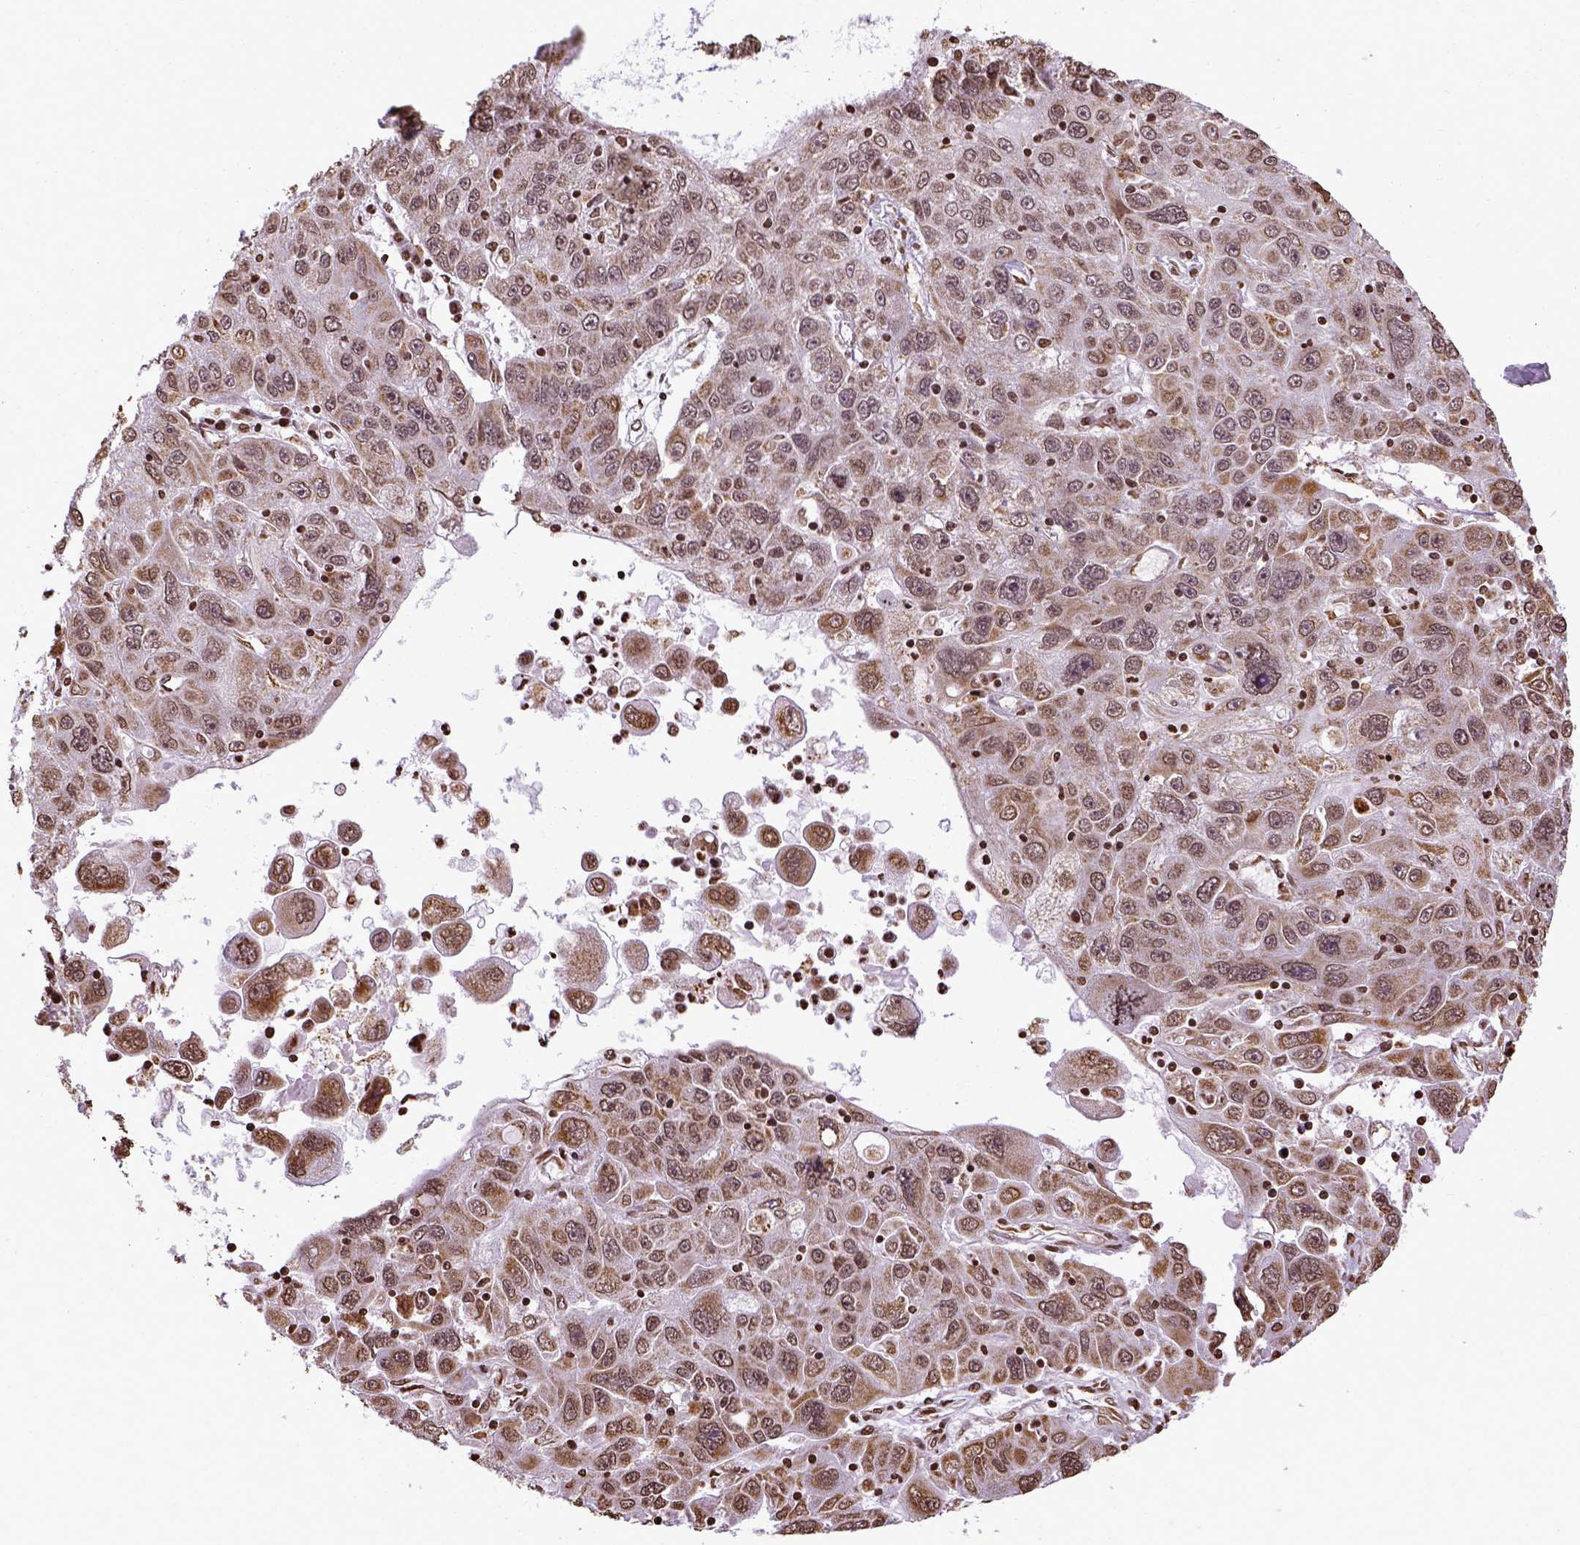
{"staining": {"intensity": "moderate", "quantity": ">75%", "location": "cytoplasmic/membranous,nuclear"}, "tissue": "stomach cancer", "cell_type": "Tumor cells", "image_type": "cancer", "snomed": [{"axis": "morphology", "description": "Adenocarcinoma, NOS"}, {"axis": "topography", "description": "Stomach"}], "caption": "A medium amount of moderate cytoplasmic/membranous and nuclear staining is seen in approximately >75% of tumor cells in stomach cancer tissue.", "gene": "ZNF75D", "patient": {"sex": "male", "age": 56}}